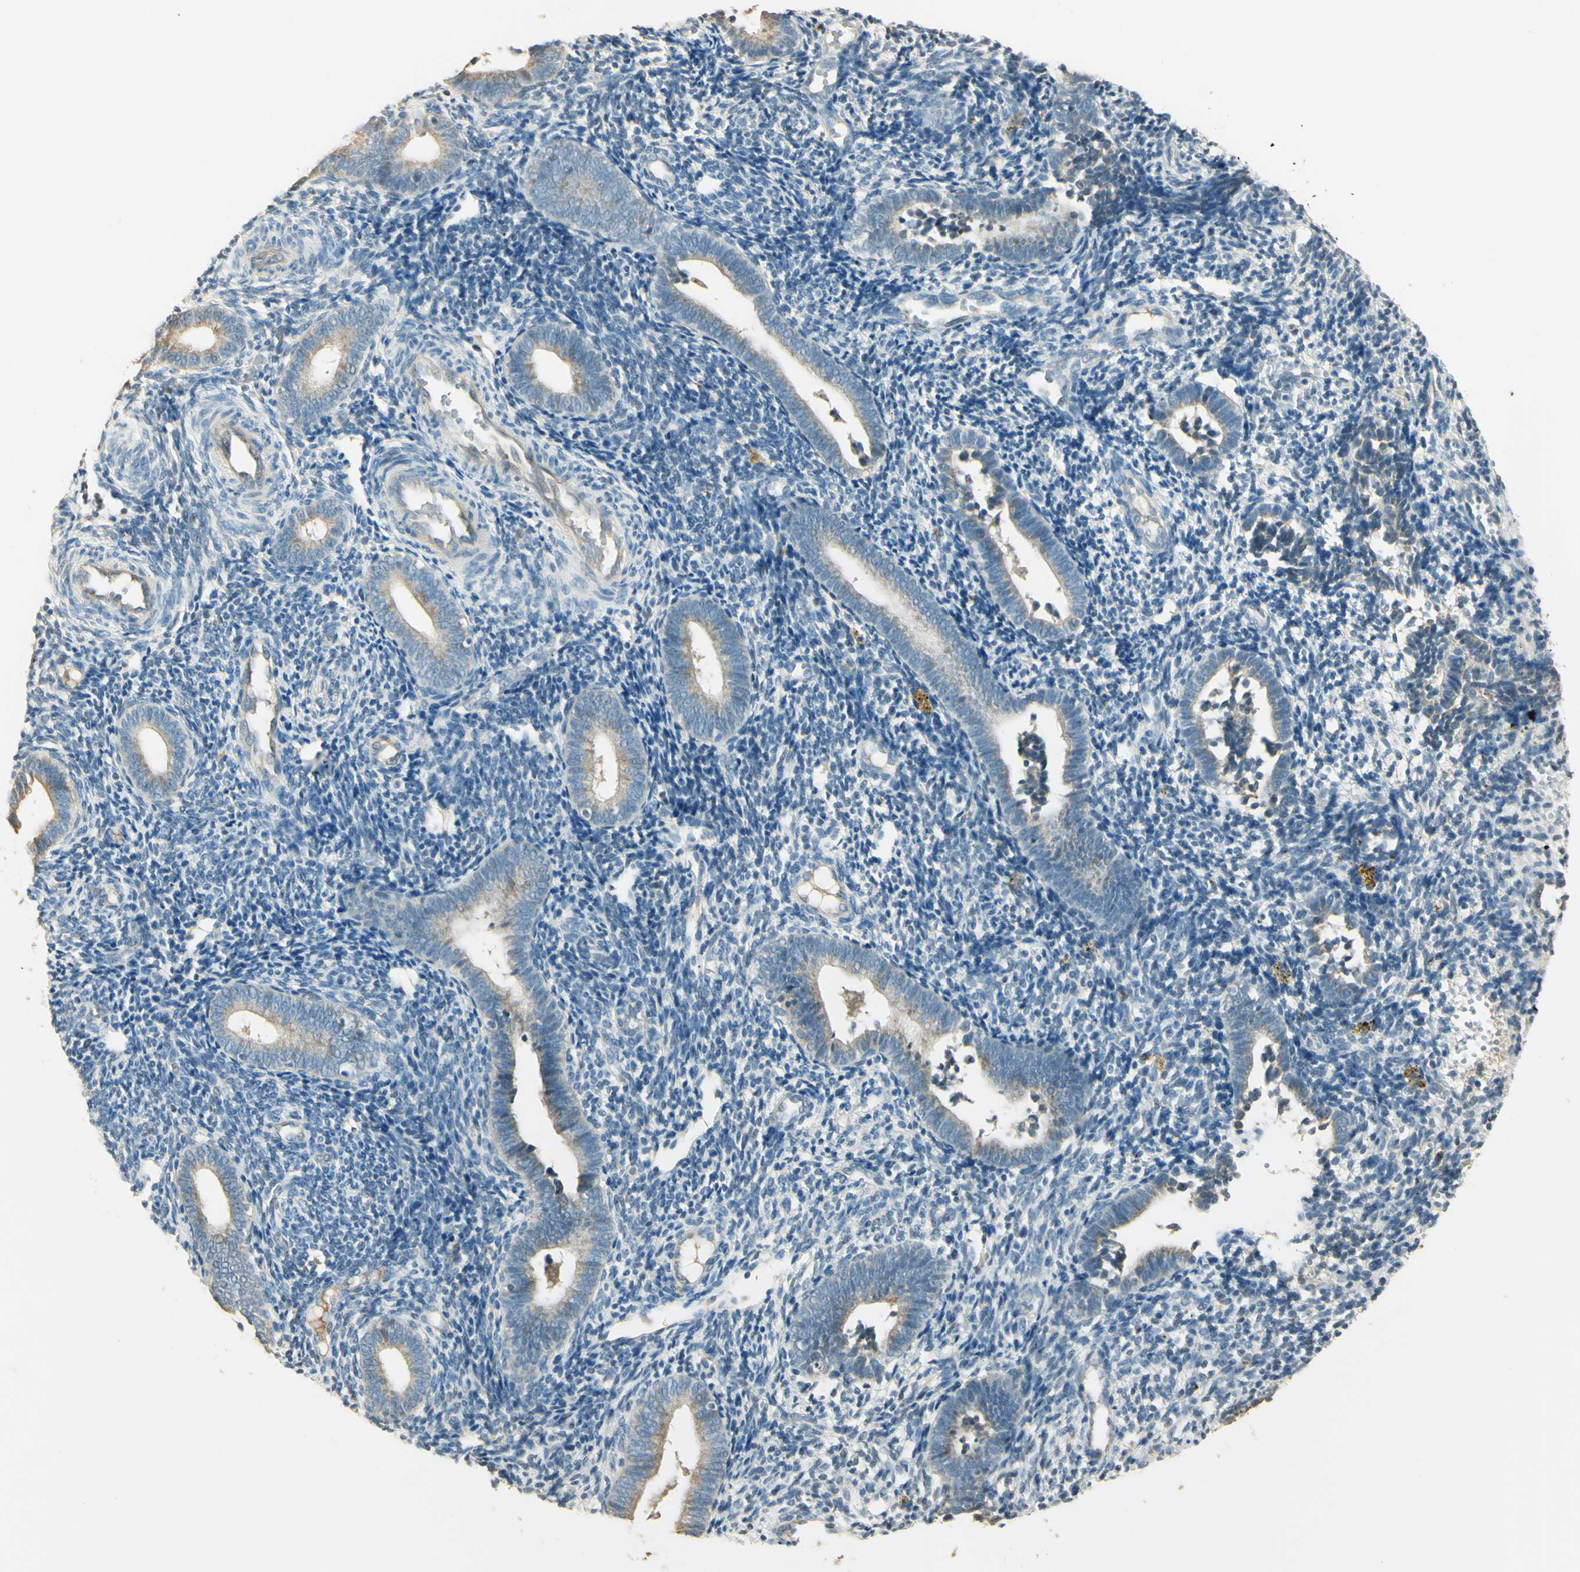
{"staining": {"intensity": "negative", "quantity": "none", "location": "none"}, "tissue": "endometrium", "cell_type": "Cells in endometrial stroma", "image_type": "normal", "snomed": [{"axis": "morphology", "description": "Normal tissue, NOS"}, {"axis": "topography", "description": "Uterus"}, {"axis": "topography", "description": "Endometrium"}], "caption": "A high-resolution image shows immunohistochemistry staining of unremarkable endometrium, which displays no significant positivity in cells in endometrial stroma. Nuclei are stained in blue.", "gene": "UXS1", "patient": {"sex": "female", "age": 33}}